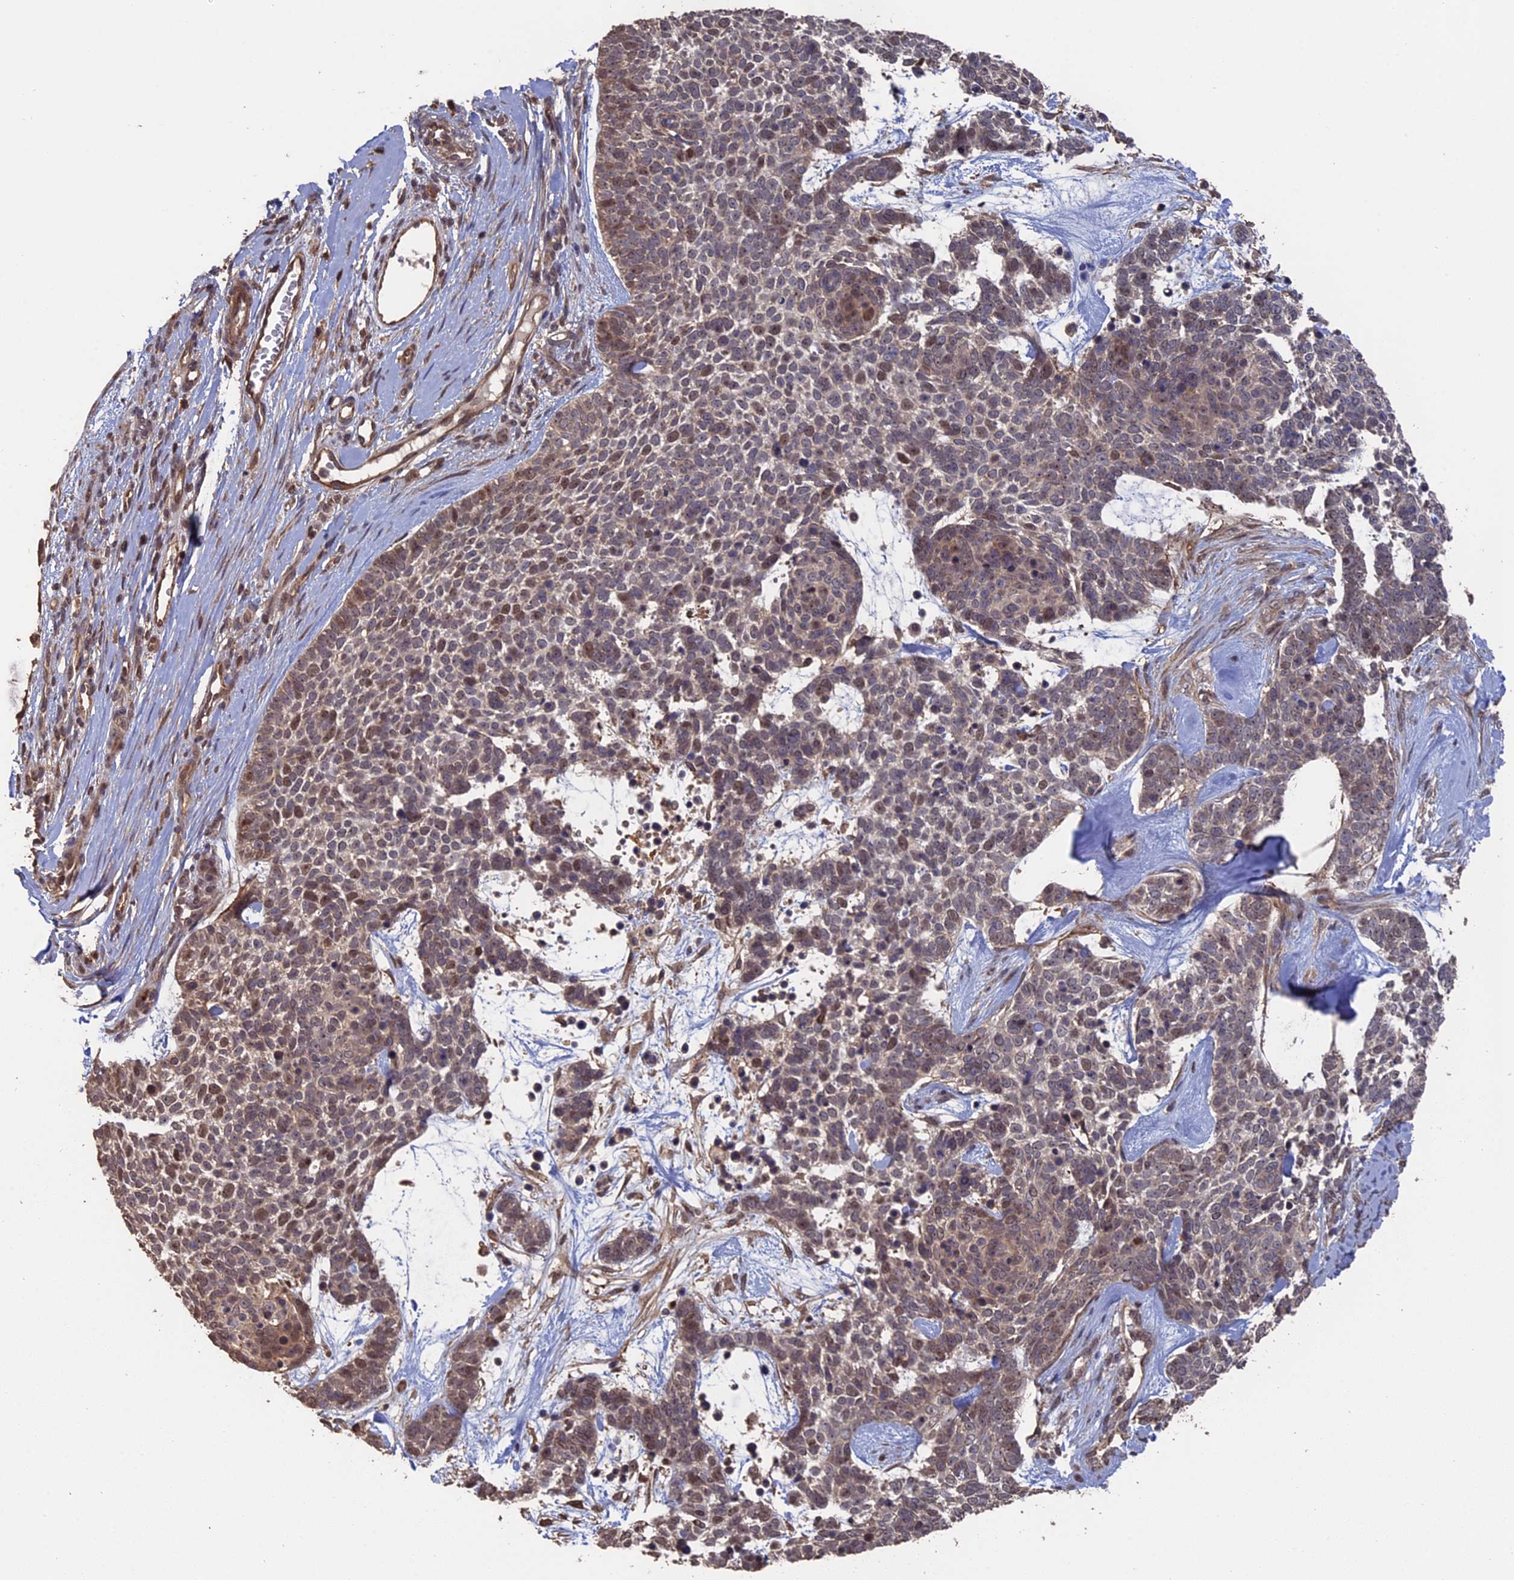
{"staining": {"intensity": "moderate", "quantity": "25%-75%", "location": "nuclear"}, "tissue": "skin cancer", "cell_type": "Tumor cells", "image_type": "cancer", "snomed": [{"axis": "morphology", "description": "Basal cell carcinoma"}, {"axis": "topography", "description": "Skin"}], "caption": "Skin cancer tissue reveals moderate nuclear expression in about 25%-75% of tumor cells (DAB = brown stain, brightfield microscopy at high magnification).", "gene": "MYBL2", "patient": {"sex": "female", "age": 81}}